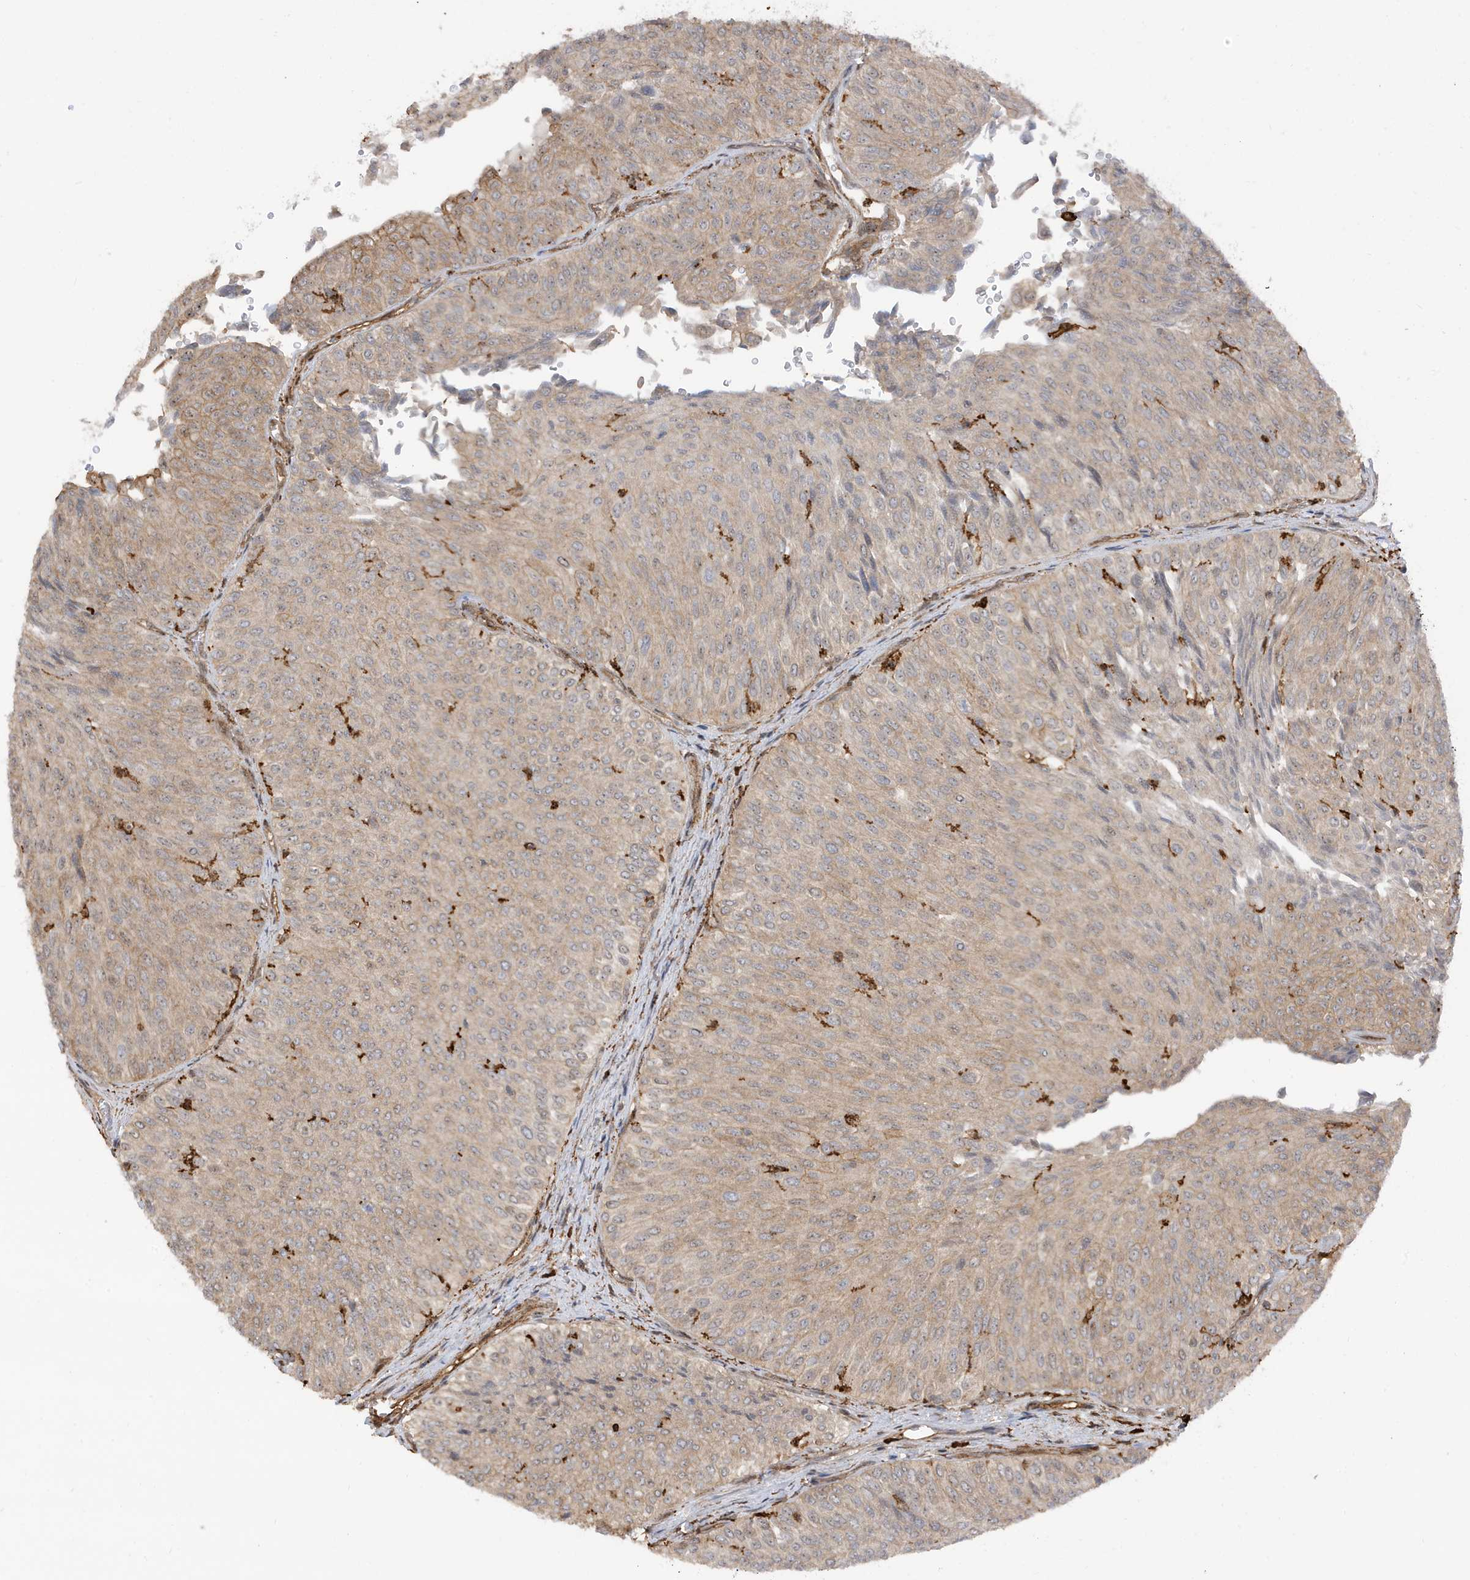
{"staining": {"intensity": "moderate", "quantity": ">75%", "location": "cytoplasmic/membranous"}, "tissue": "urothelial cancer", "cell_type": "Tumor cells", "image_type": "cancer", "snomed": [{"axis": "morphology", "description": "Urothelial carcinoma, Low grade"}, {"axis": "topography", "description": "Urinary bladder"}], "caption": "A histopathology image of human urothelial cancer stained for a protein shows moderate cytoplasmic/membranous brown staining in tumor cells. (brown staining indicates protein expression, while blue staining denotes nuclei).", "gene": "PHACTR2", "patient": {"sex": "male", "age": 78}}